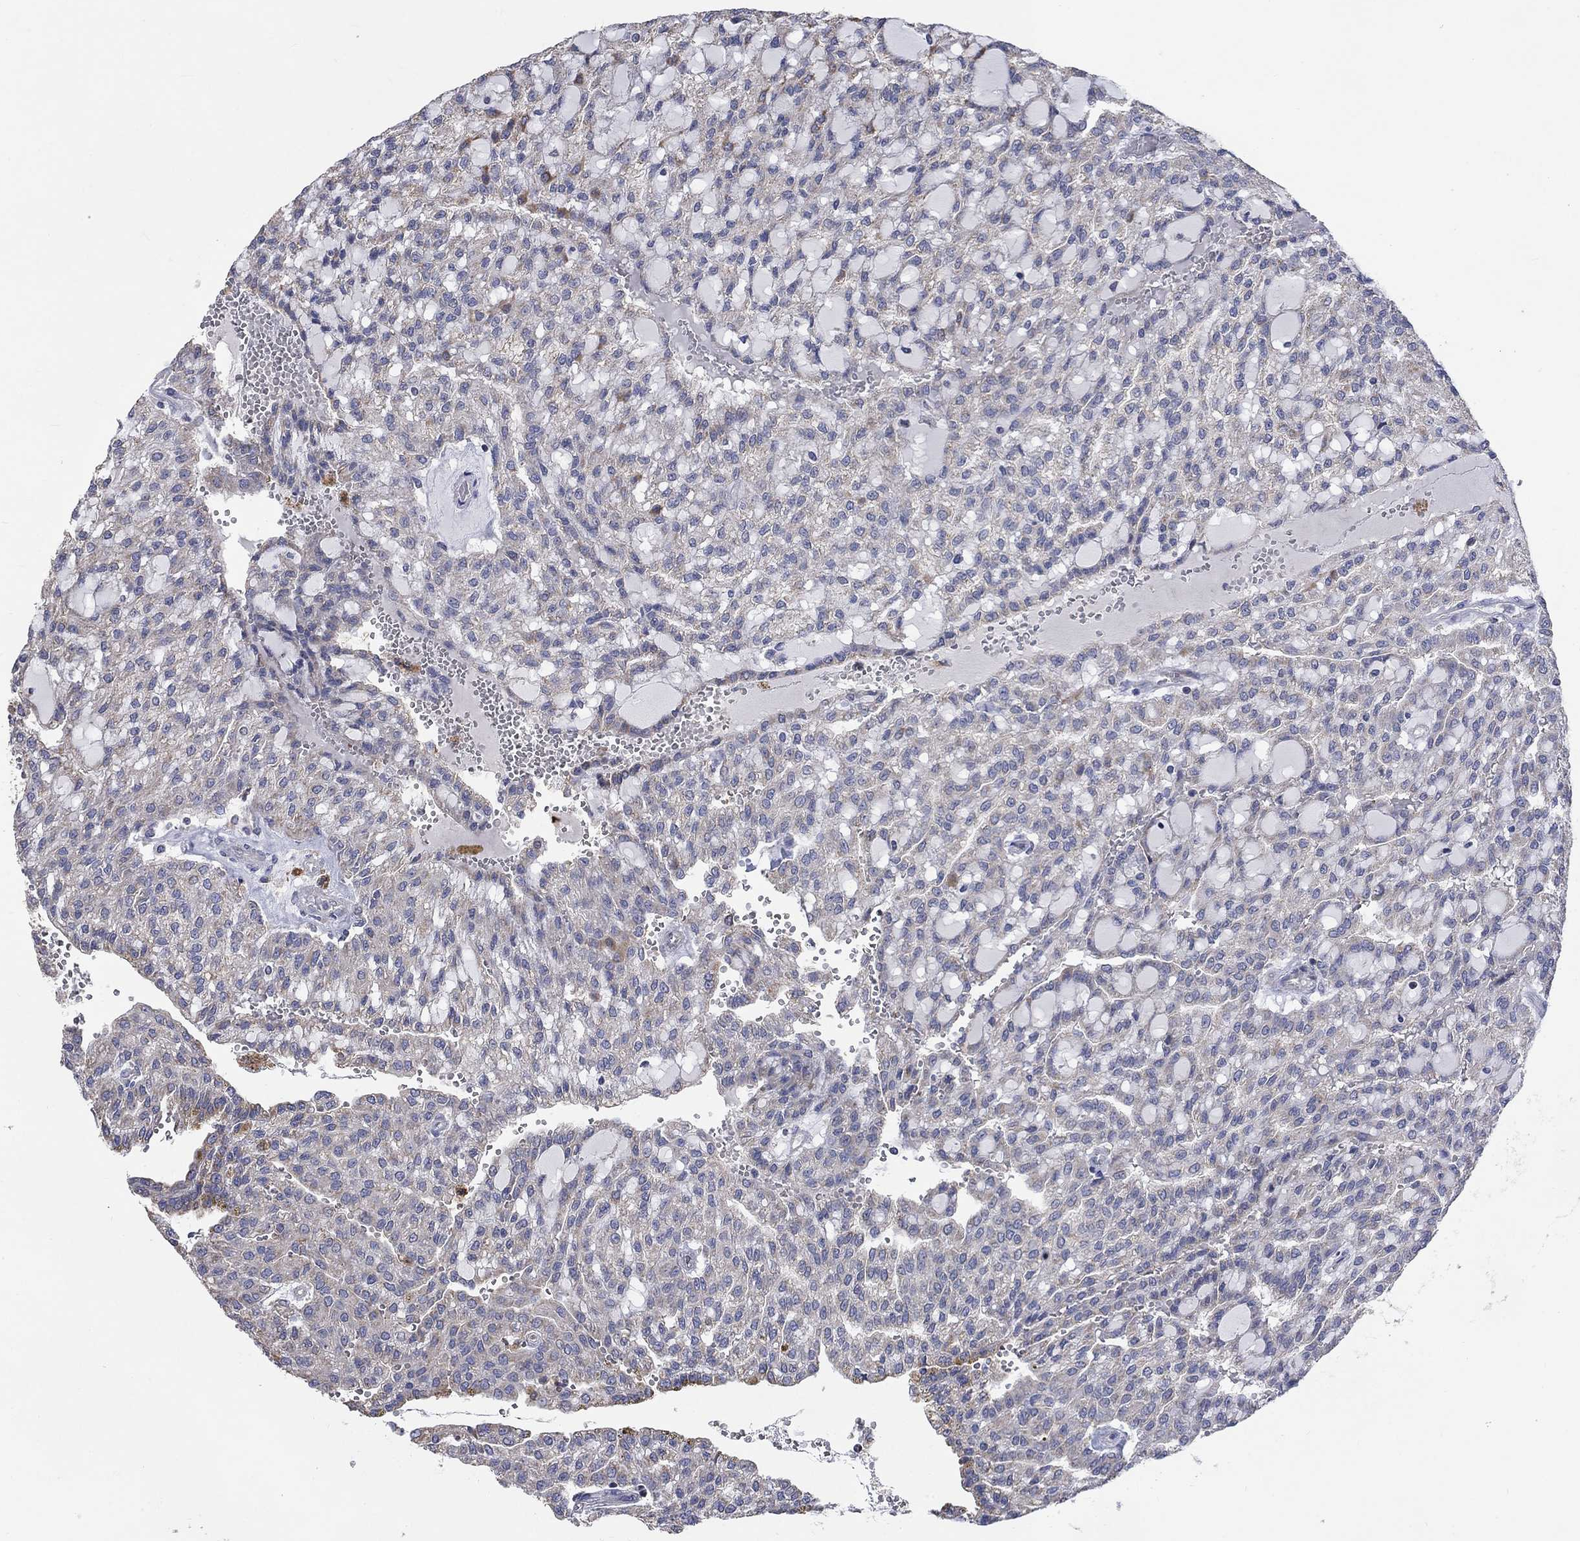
{"staining": {"intensity": "weak", "quantity": "<25%", "location": "cytoplasmic/membranous"}, "tissue": "renal cancer", "cell_type": "Tumor cells", "image_type": "cancer", "snomed": [{"axis": "morphology", "description": "Adenocarcinoma, NOS"}, {"axis": "topography", "description": "Kidney"}], "caption": "Immunohistochemistry (IHC) histopathology image of neoplastic tissue: renal cancer (adenocarcinoma) stained with DAB shows no significant protein staining in tumor cells.", "gene": "UGT8", "patient": {"sex": "male", "age": 63}}